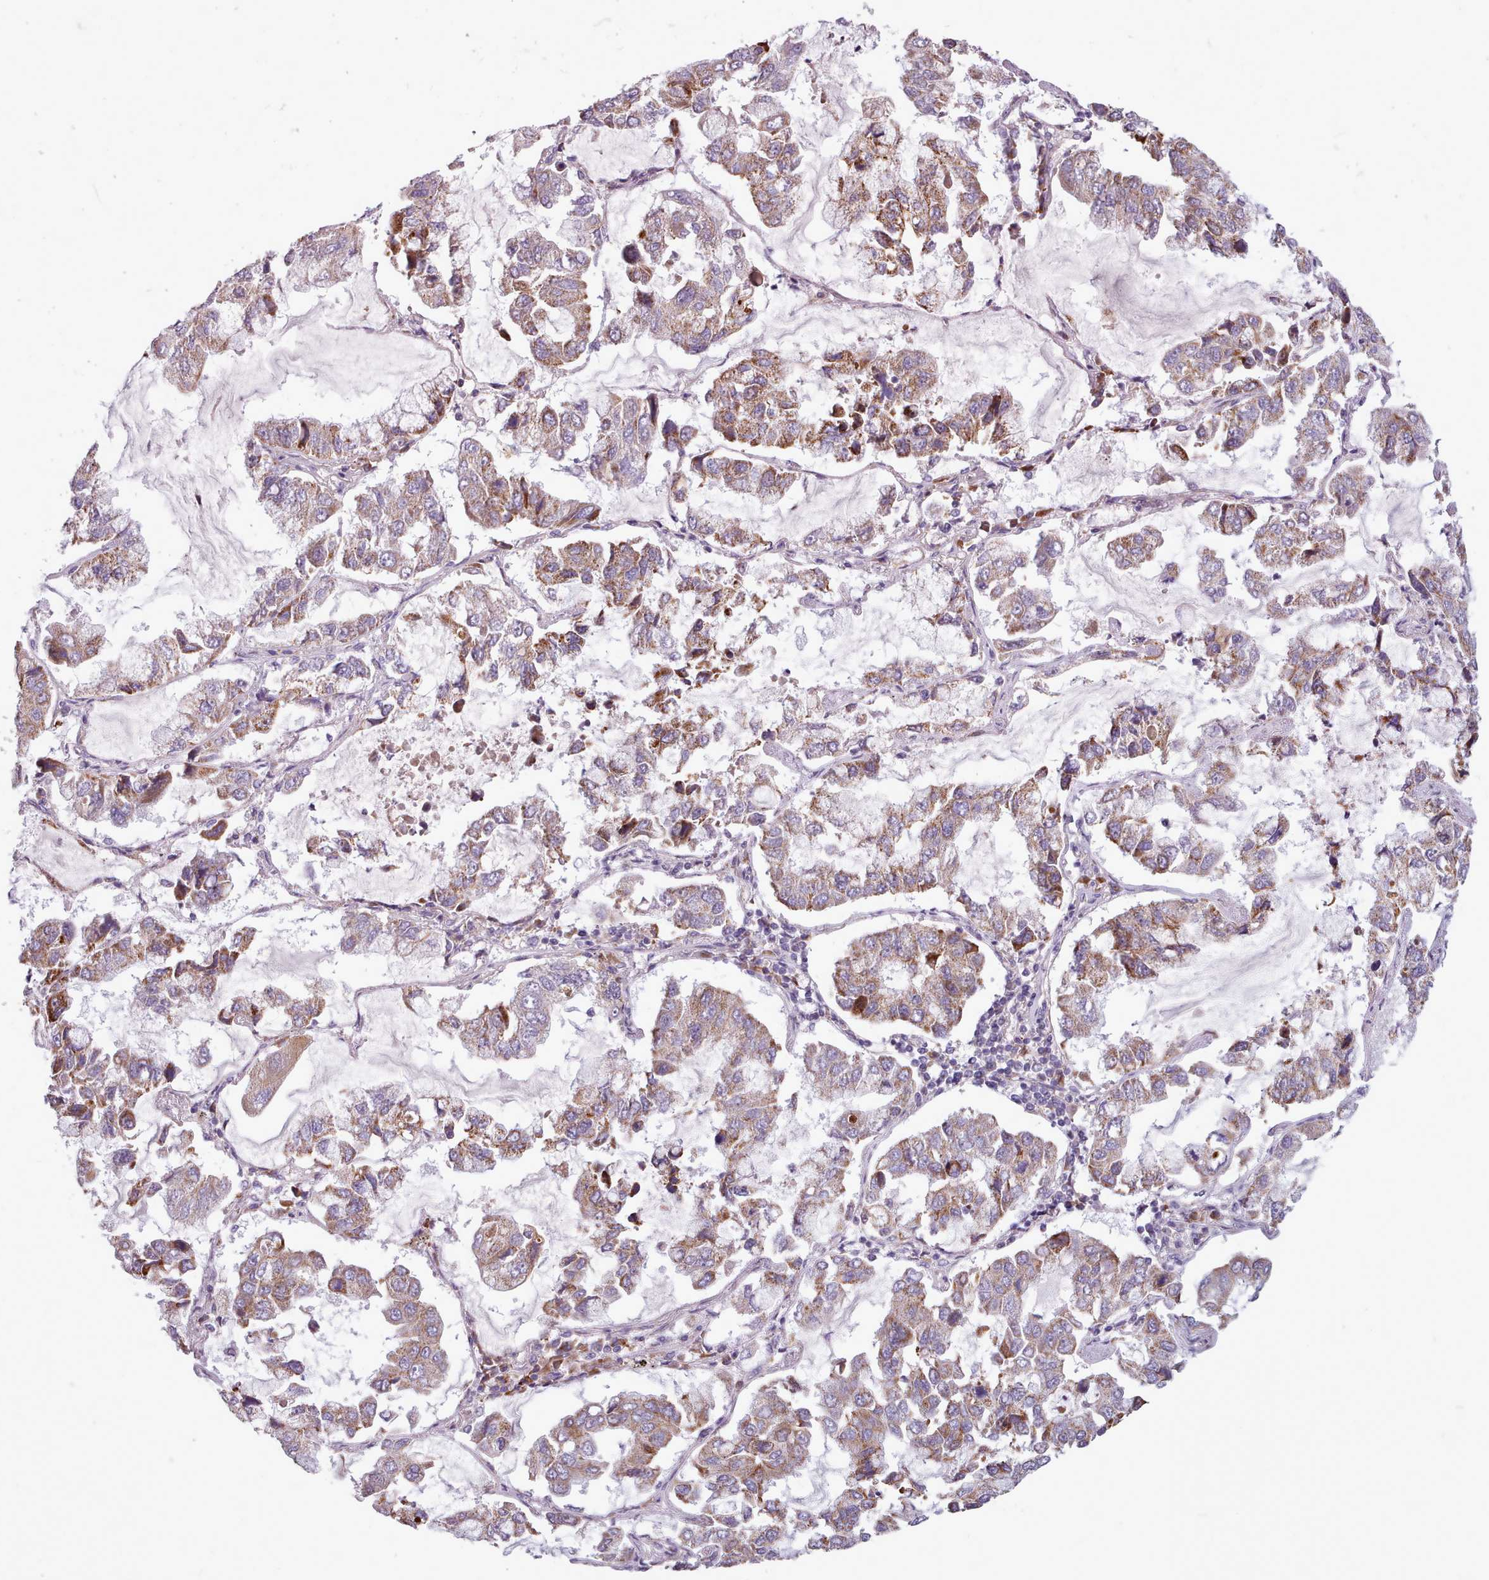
{"staining": {"intensity": "moderate", "quantity": ">75%", "location": "cytoplasmic/membranous"}, "tissue": "lung cancer", "cell_type": "Tumor cells", "image_type": "cancer", "snomed": [{"axis": "morphology", "description": "Adenocarcinoma, NOS"}, {"axis": "topography", "description": "Lung"}], "caption": "Protein analysis of lung adenocarcinoma tissue demonstrates moderate cytoplasmic/membranous staining in about >75% of tumor cells.", "gene": "AVL9", "patient": {"sex": "male", "age": 64}}